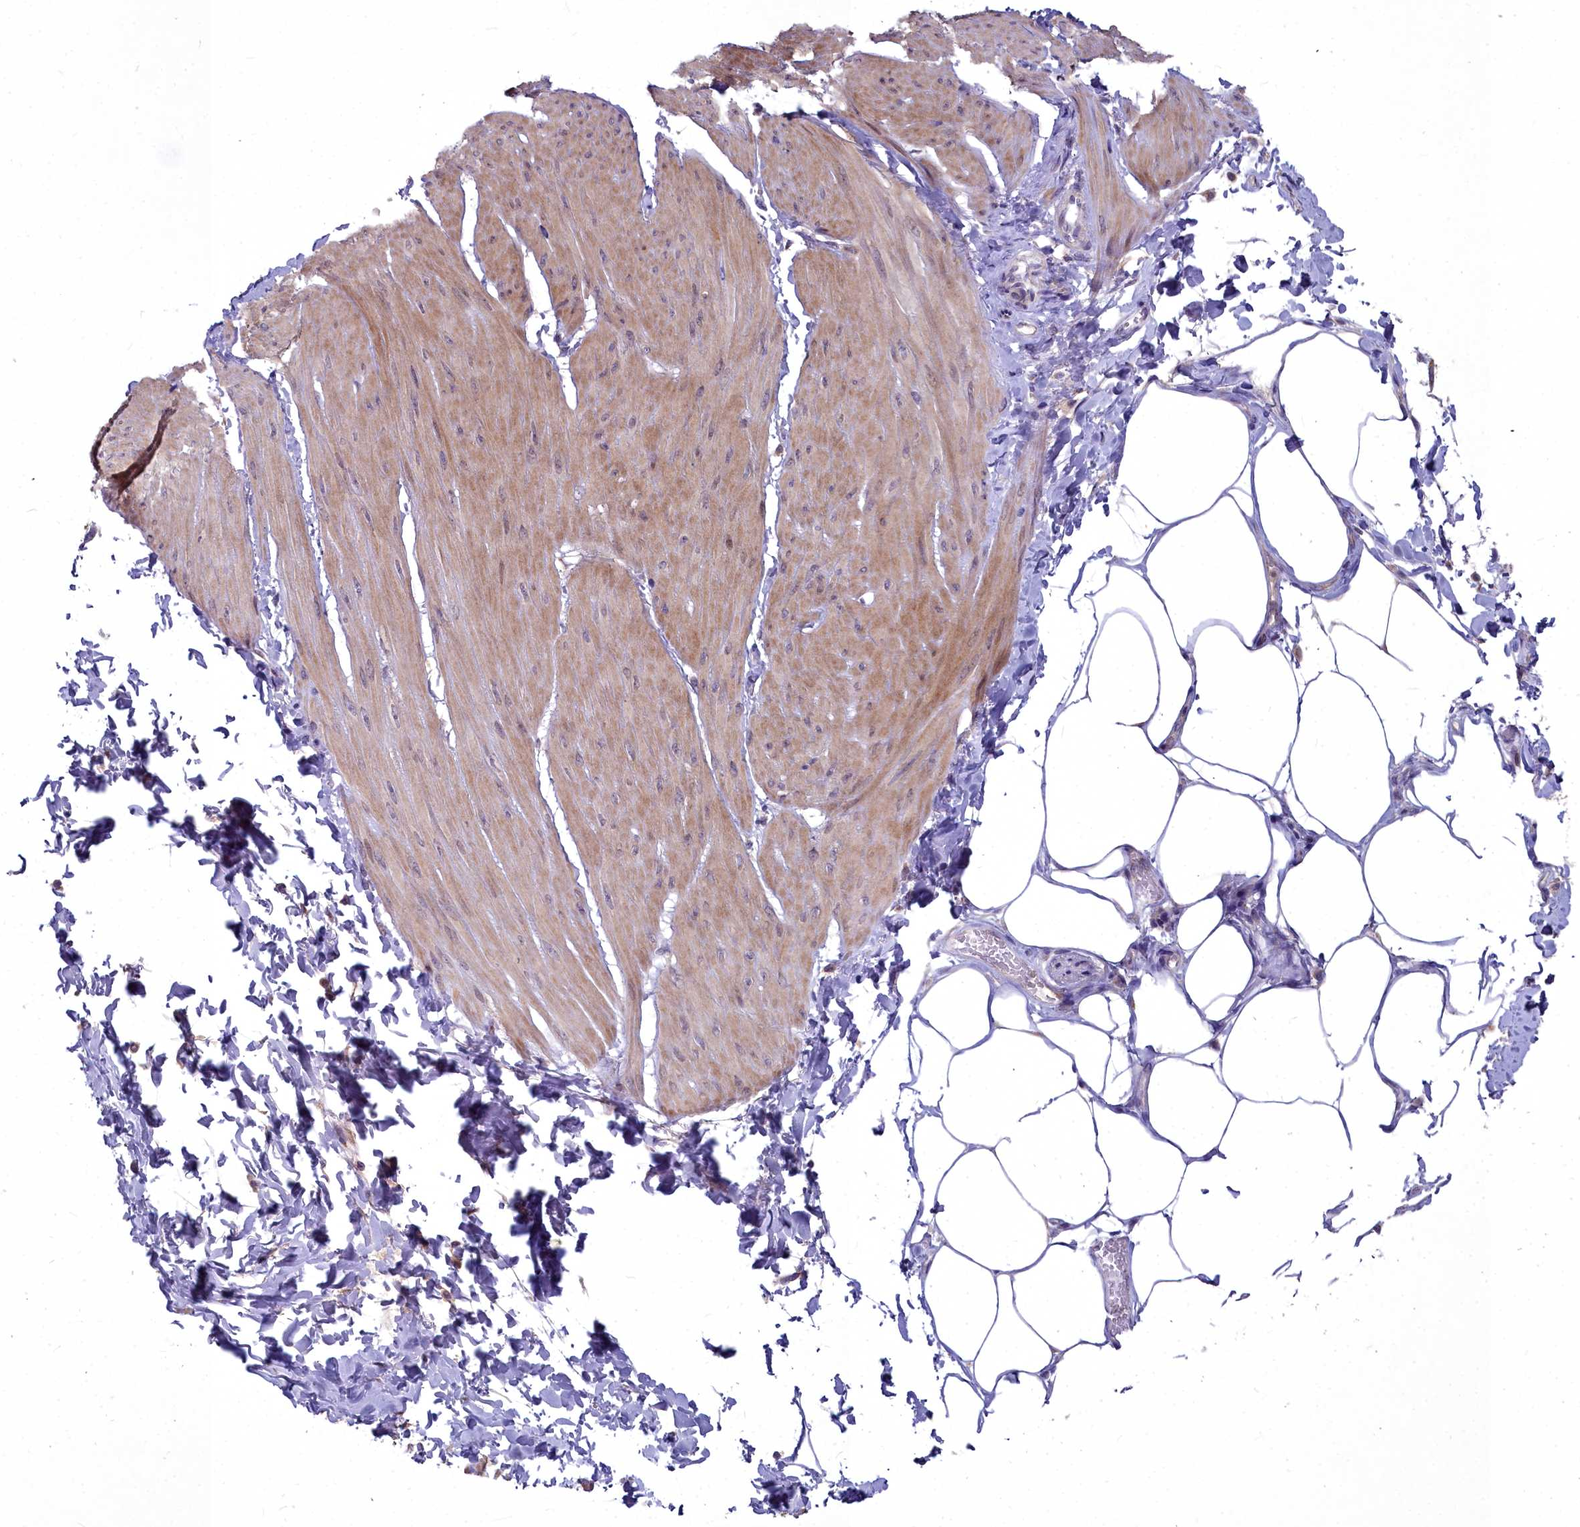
{"staining": {"intensity": "moderate", "quantity": "25%-75%", "location": "cytoplasmic/membranous"}, "tissue": "smooth muscle", "cell_type": "Smooth muscle cells", "image_type": "normal", "snomed": [{"axis": "morphology", "description": "Urothelial carcinoma, High grade"}, {"axis": "topography", "description": "Urinary bladder"}], "caption": "IHC (DAB) staining of normal human smooth muscle reveals moderate cytoplasmic/membranous protein positivity in about 25%-75% of smooth muscle cells. (Stains: DAB (3,3'-diaminobenzidine) in brown, nuclei in blue, Microscopy: brightfield microscopy at high magnification).", "gene": "MICU2", "patient": {"sex": "male", "age": 46}}